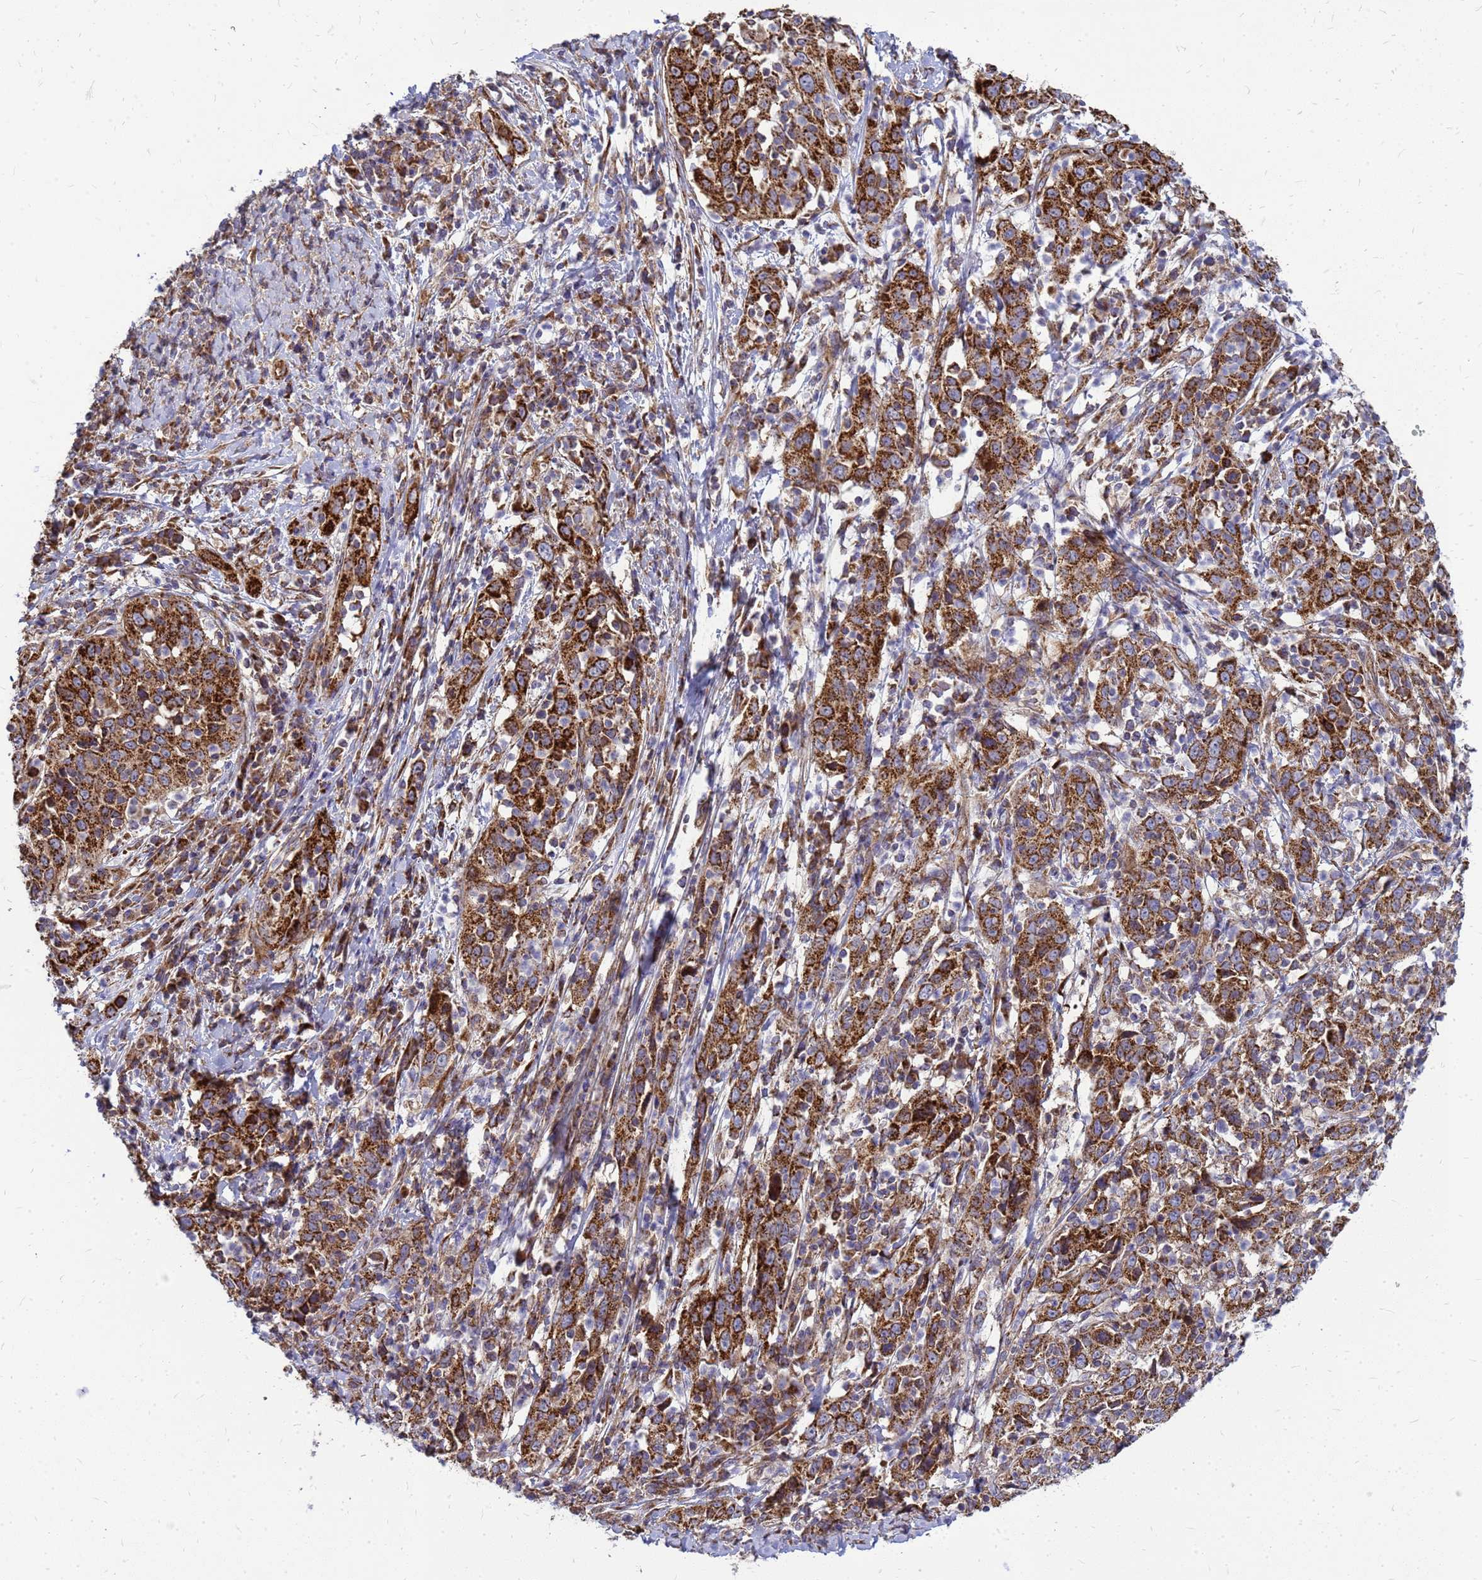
{"staining": {"intensity": "strong", "quantity": ">75%", "location": "cytoplasmic/membranous"}, "tissue": "cervical cancer", "cell_type": "Tumor cells", "image_type": "cancer", "snomed": [{"axis": "morphology", "description": "Squamous cell carcinoma, NOS"}, {"axis": "topography", "description": "Cervix"}], "caption": "The histopathology image exhibits staining of cervical squamous cell carcinoma, revealing strong cytoplasmic/membranous protein positivity (brown color) within tumor cells. (DAB (3,3'-diaminobenzidine) IHC with brightfield microscopy, high magnification).", "gene": "FSTL4", "patient": {"sex": "female", "age": 46}}